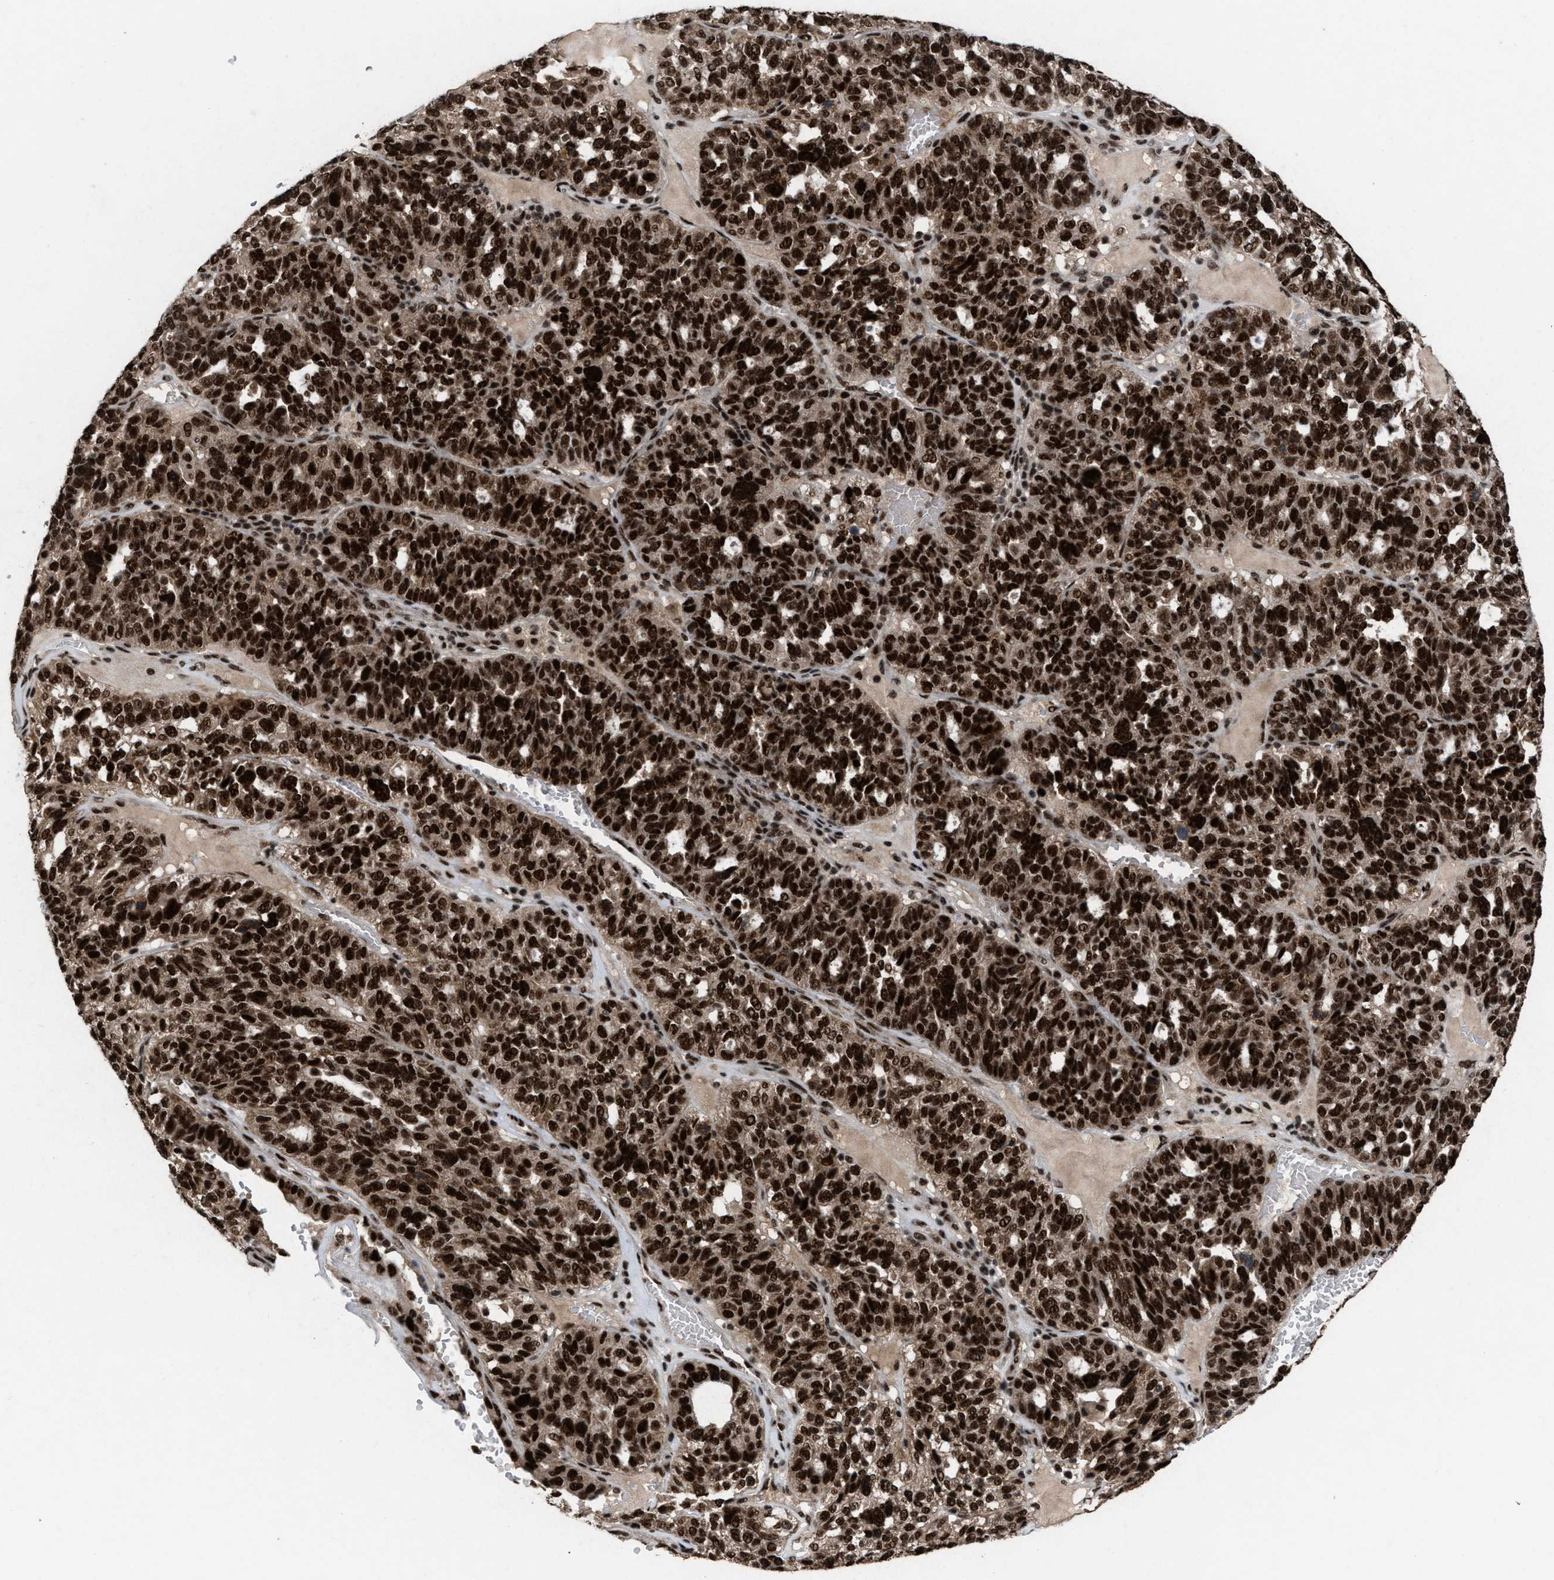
{"staining": {"intensity": "strong", "quantity": ">75%", "location": "nuclear"}, "tissue": "ovarian cancer", "cell_type": "Tumor cells", "image_type": "cancer", "snomed": [{"axis": "morphology", "description": "Cystadenocarcinoma, serous, NOS"}, {"axis": "topography", "description": "Ovary"}], "caption": "A histopathology image showing strong nuclear expression in about >75% of tumor cells in ovarian cancer, as visualized by brown immunohistochemical staining.", "gene": "PRPF4", "patient": {"sex": "female", "age": 59}}